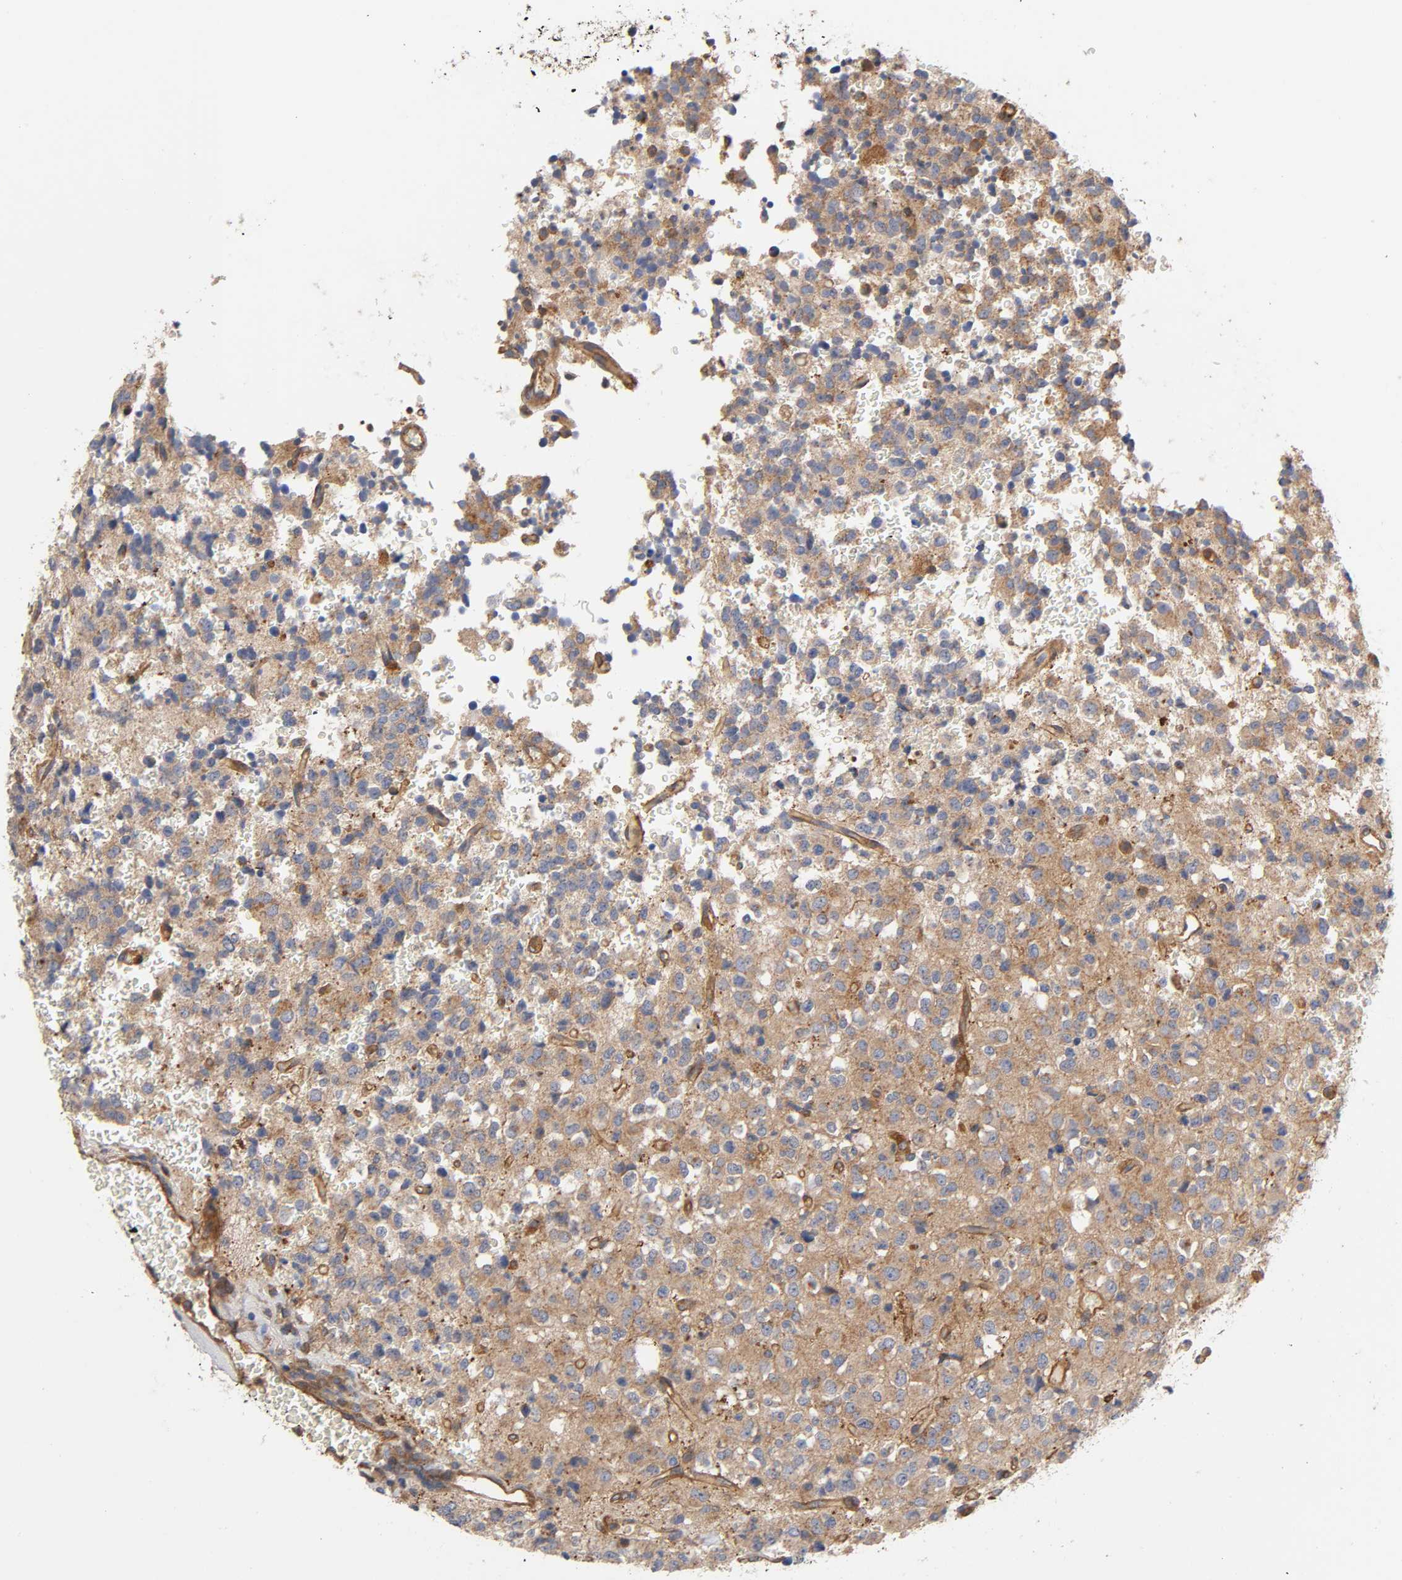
{"staining": {"intensity": "weak", "quantity": "25%-75%", "location": "cytoplasmic/membranous"}, "tissue": "glioma", "cell_type": "Tumor cells", "image_type": "cancer", "snomed": [{"axis": "morphology", "description": "Glioma, malignant, High grade"}, {"axis": "topography", "description": "pancreas cauda"}], "caption": "Protein analysis of glioma tissue exhibits weak cytoplasmic/membranous staining in approximately 25%-75% of tumor cells. (Stains: DAB in brown, nuclei in blue, Microscopy: brightfield microscopy at high magnification).", "gene": "LAMTOR2", "patient": {"sex": "male", "age": 60}}